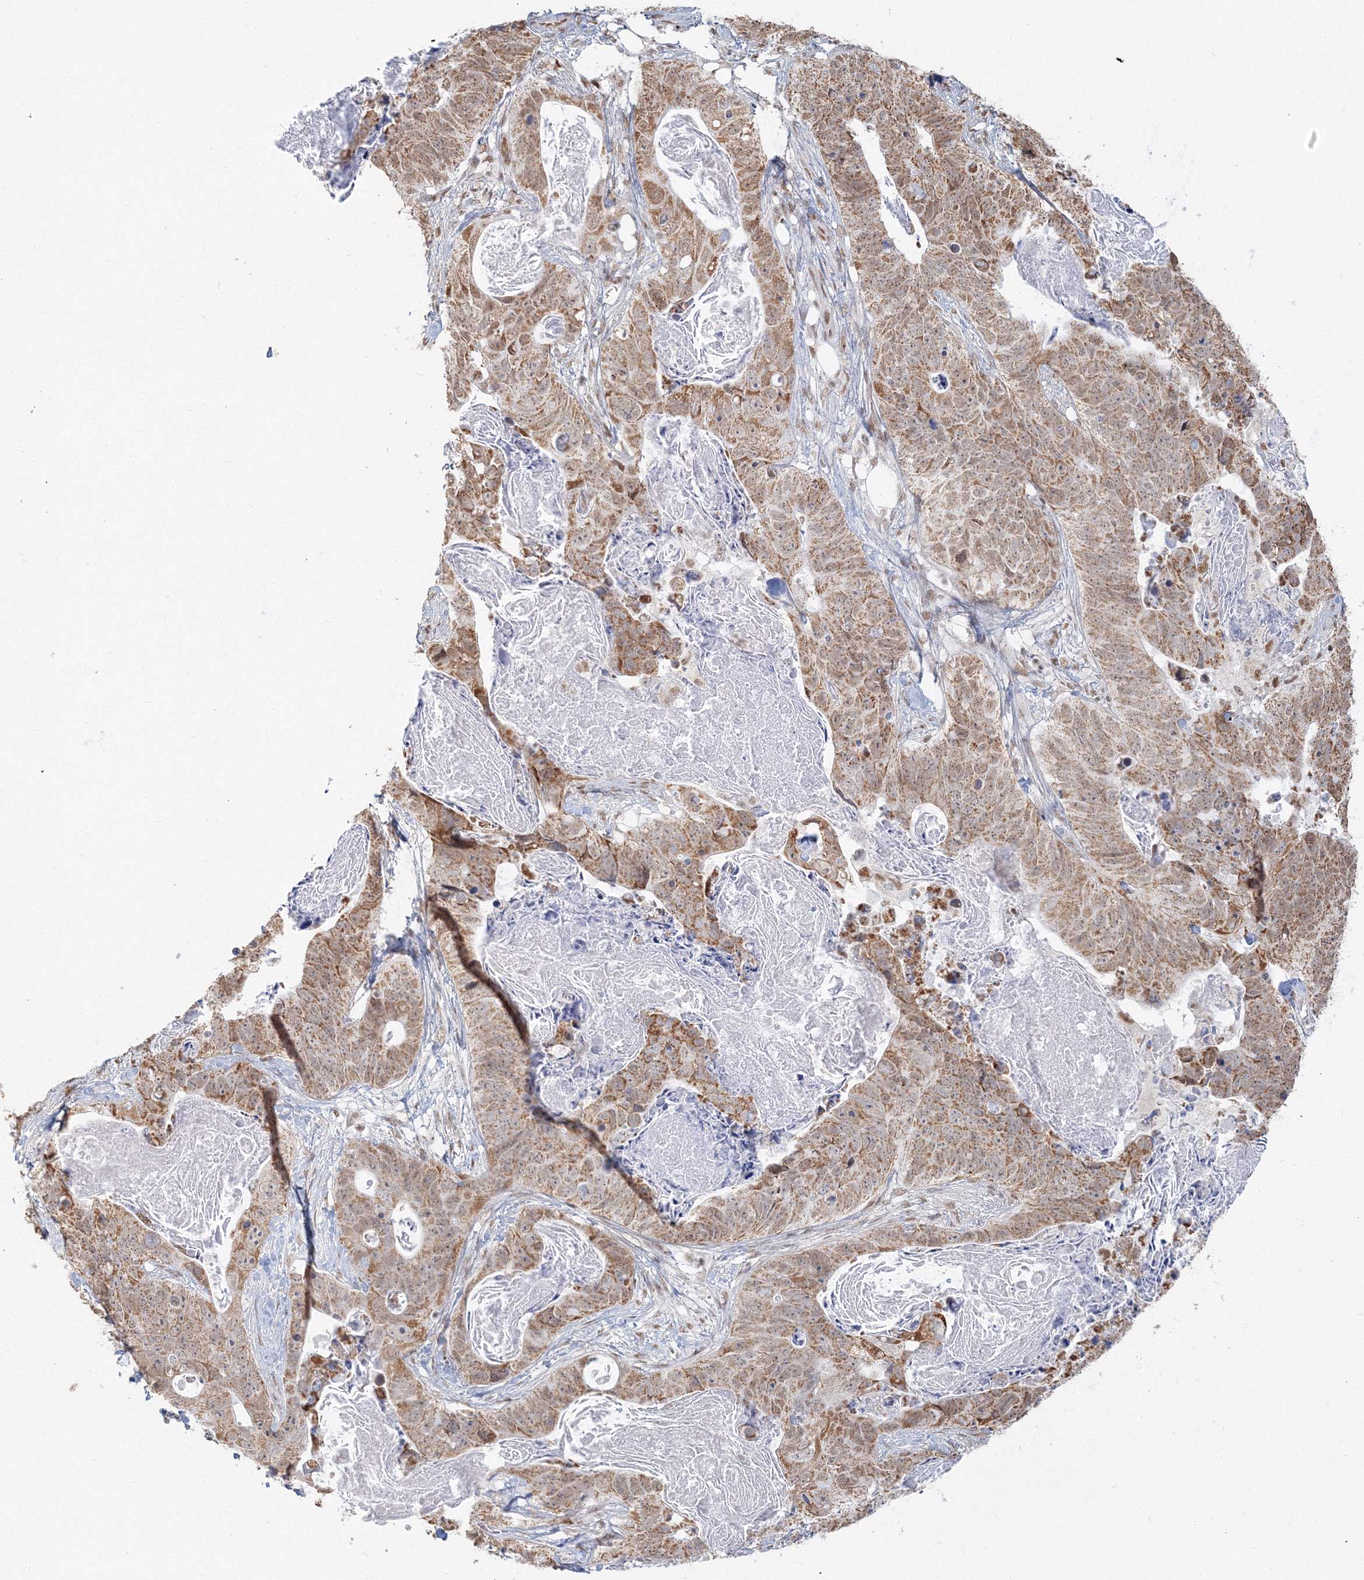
{"staining": {"intensity": "moderate", "quantity": ">75%", "location": "cytoplasmic/membranous"}, "tissue": "stomach cancer", "cell_type": "Tumor cells", "image_type": "cancer", "snomed": [{"axis": "morphology", "description": "Adenocarcinoma, NOS"}, {"axis": "topography", "description": "Stomach"}], "caption": "Stomach cancer stained for a protein (brown) reveals moderate cytoplasmic/membranous positive staining in about >75% of tumor cells.", "gene": "PPP4R2", "patient": {"sex": "female", "age": 89}}